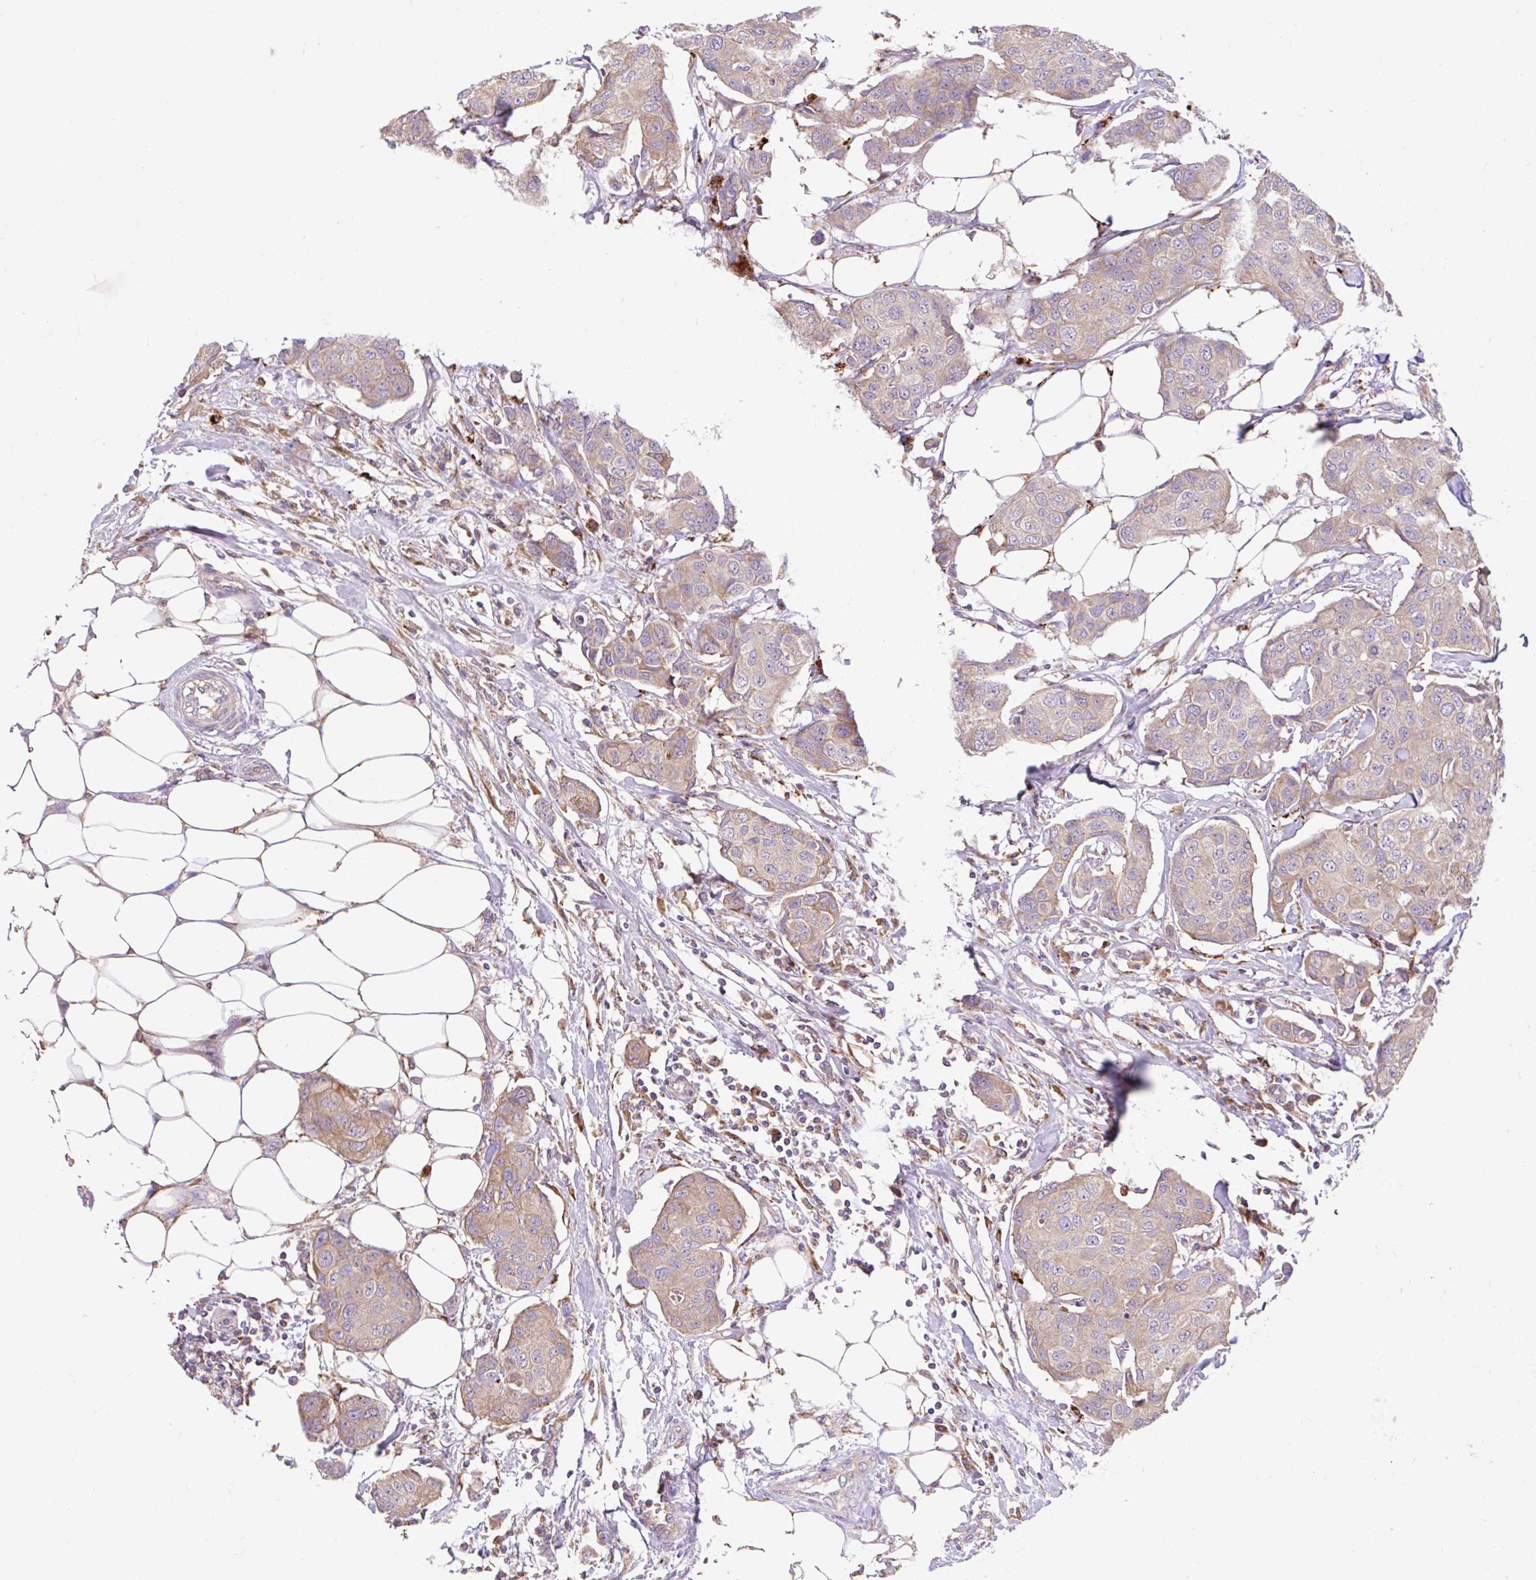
{"staining": {"intensity": "weak", "quantity": "25%-75%", "location": "cytoplasmic/membranous"}, "tissue": "breast cancer", "cell_type": "Tumor cells", "image_type": "cancer", "snomed": [{"axis": "morphology", "description": "Duct carcinoma"}, {"axis": "topography", "description": "Breast"}, {"axis": "topography", "description": "Lymph node"}], "caption": "Human breast invasive ductal carcinoma stained with a brown dye displays weak cytoplasmic/membranous positive positivity in about 25%-75% of tumor cells.", "gene": "RALBP1", "patient": {"sex": "female", "age": 80}}